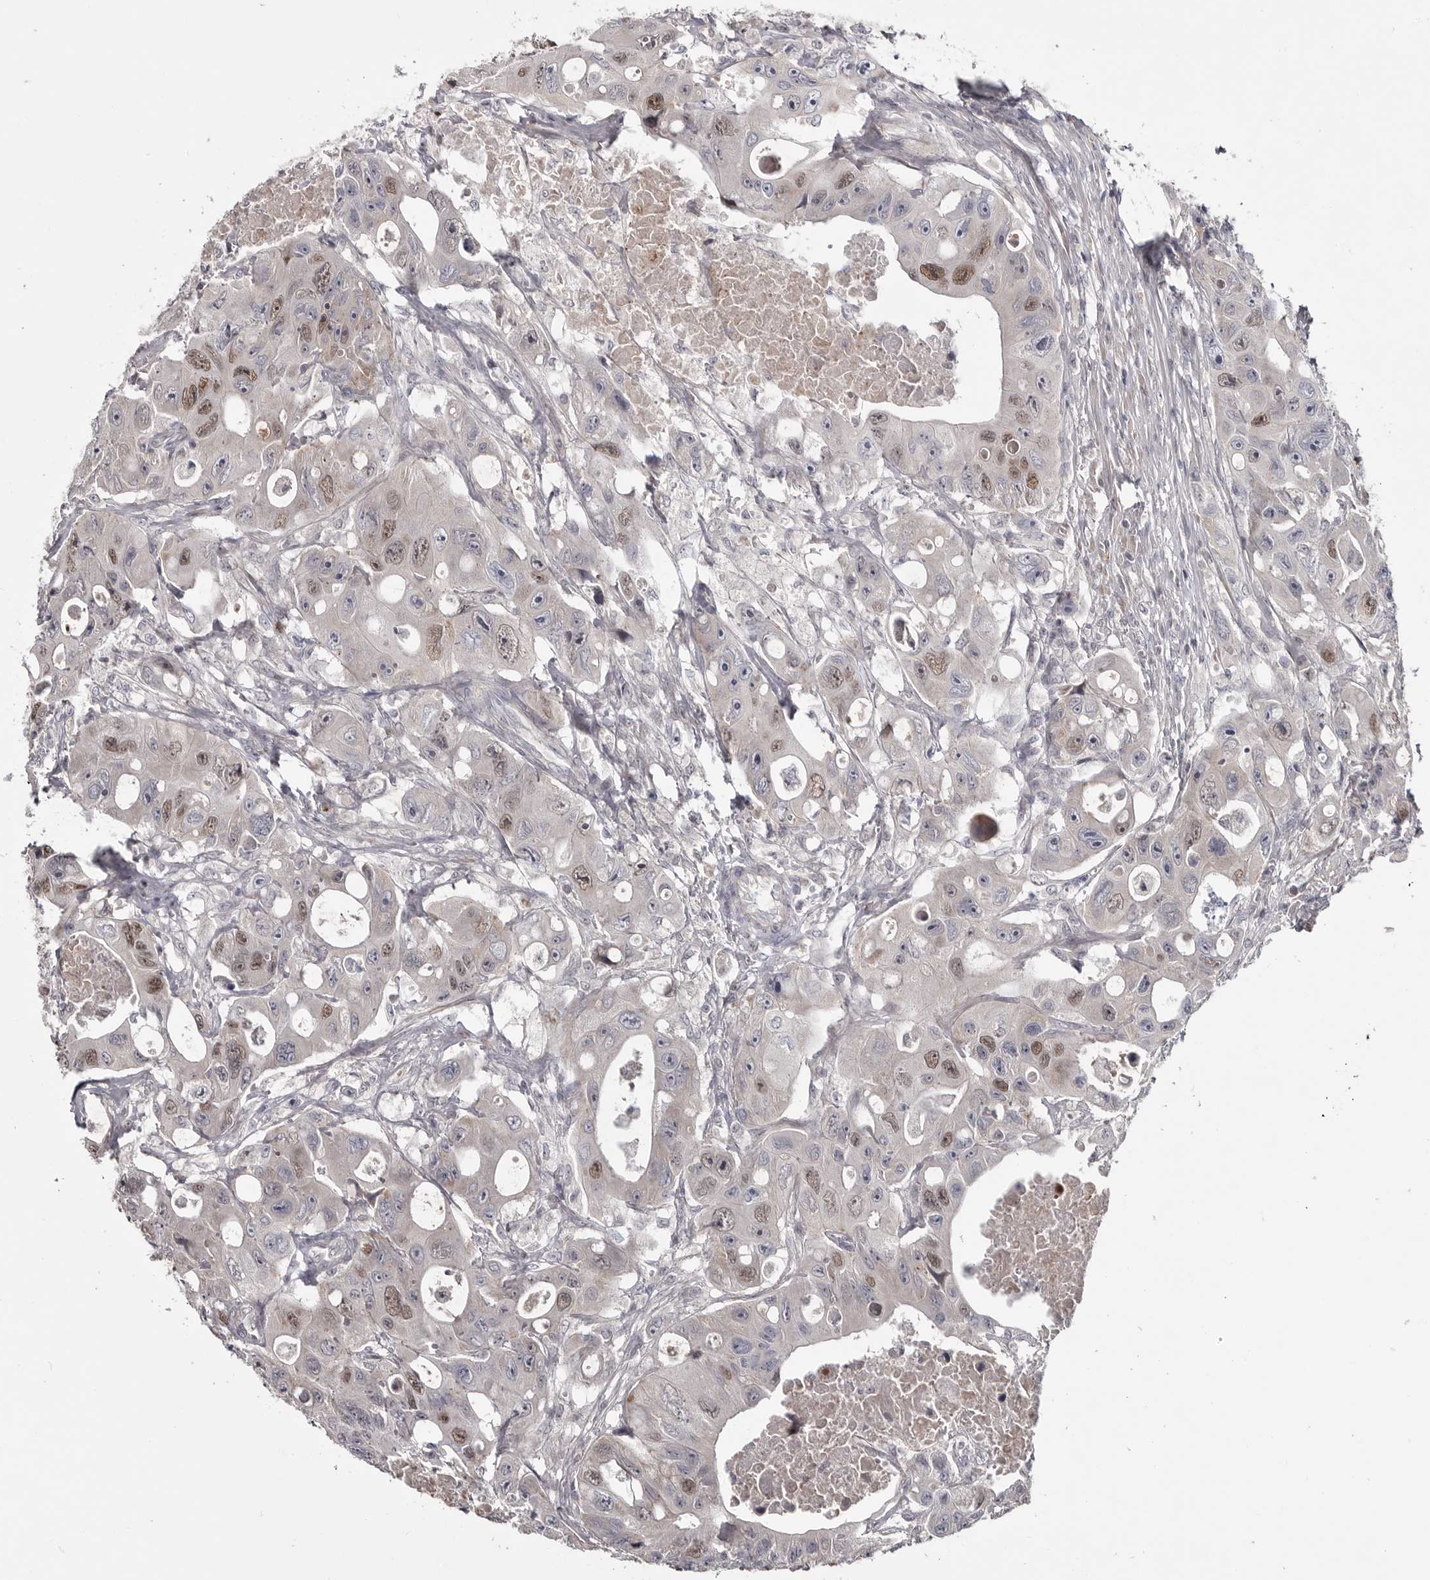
{"staining": {"intensity": "moderate", "quantity": "25%-75%", "location": "nuclear"}, "tissue": "colorectal cancer", "cell_type": "Tumor cells", "image_type": "cancer", "snomed": [{"axis": "morphology", "description": "Adenocarcinoma, NOS"}, {"axis": "topography", "description": "Colon"}], "caption": "About 25%-75% of tumor cells in human adenocarcinoma (colorectal) reveal moderate nuclear protein expression as visualized by brown immunohistochemical staining.", "gene": "ZNF277", "patient": {"sex": "female", "age": 46}}